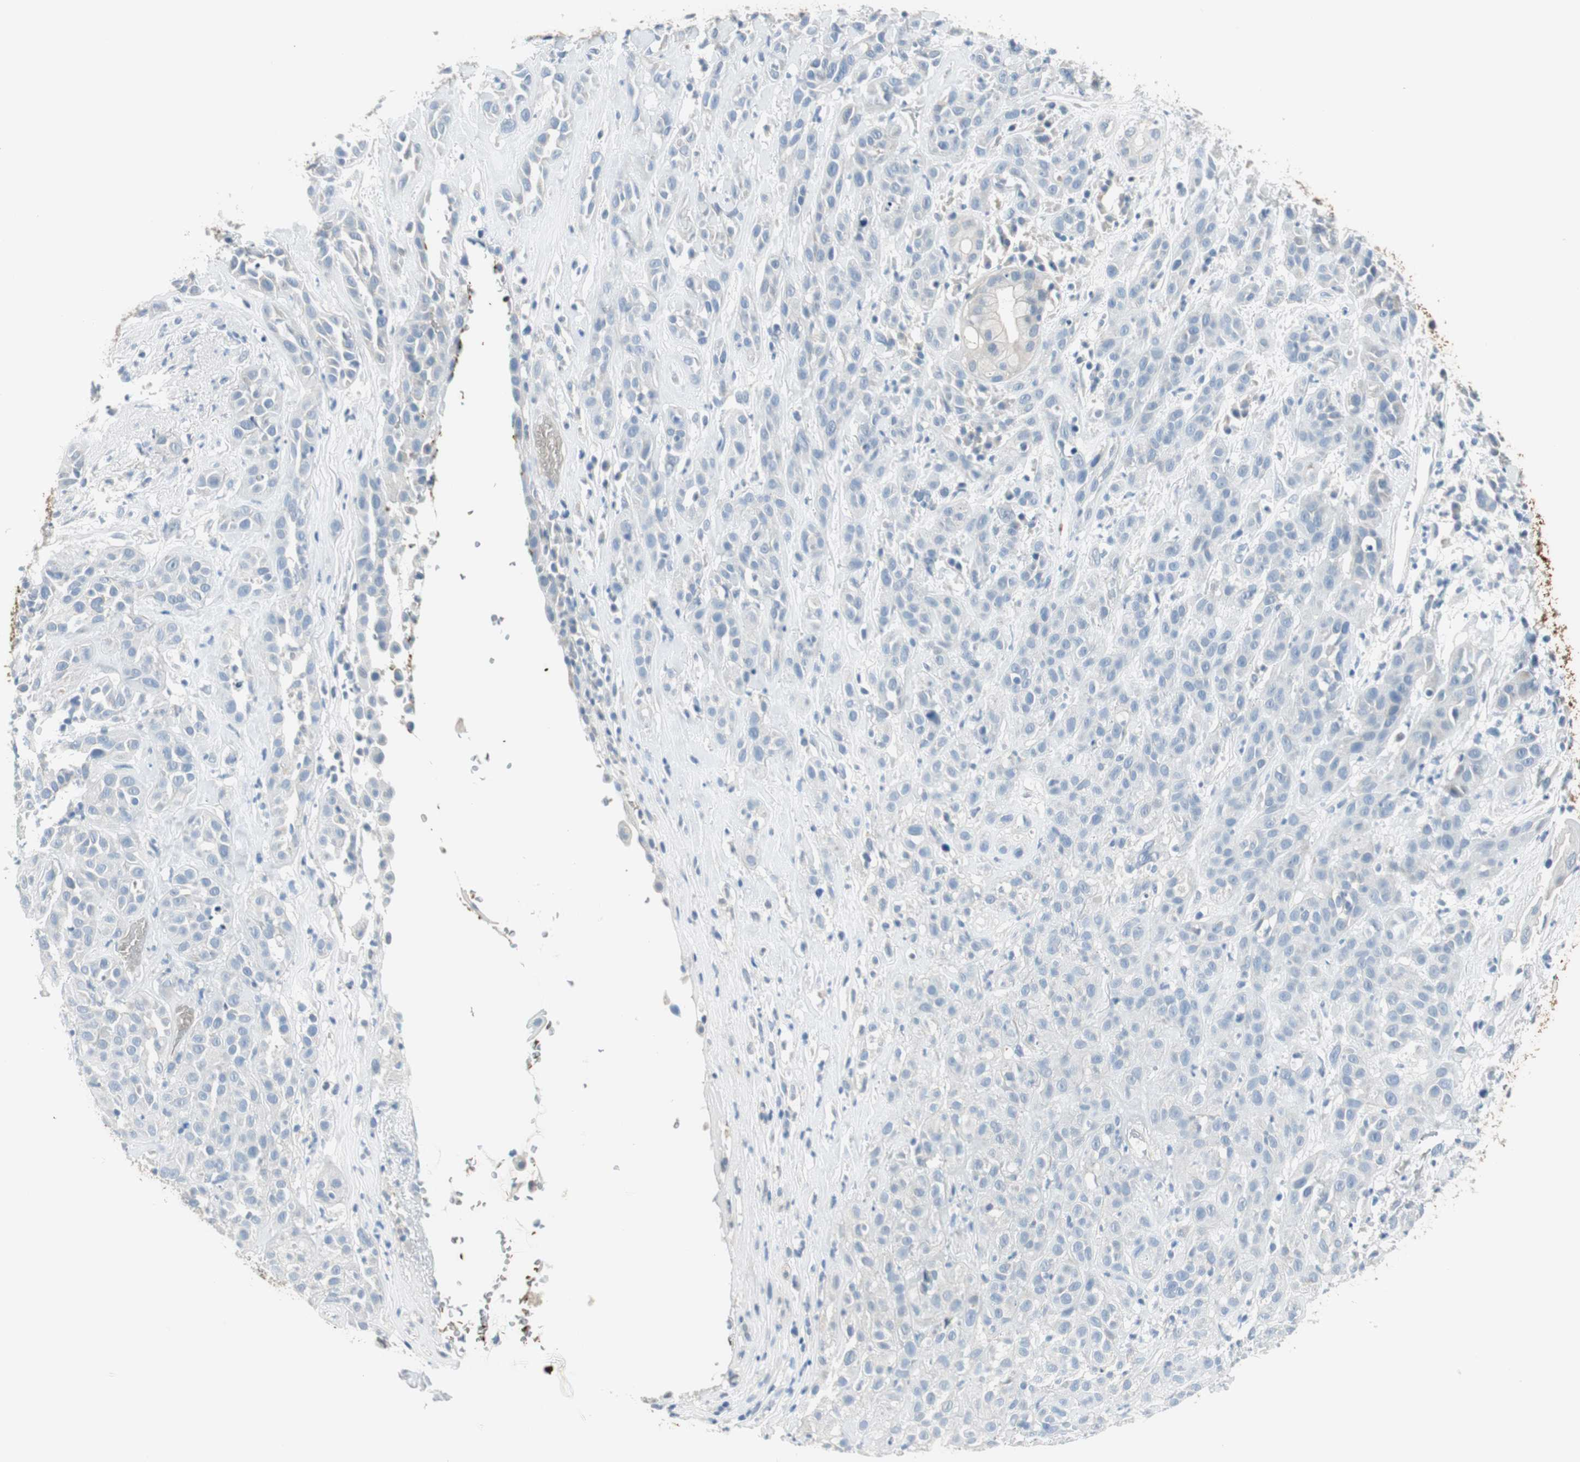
{"staining": {"intensity": "negative", "quantity": "none", "location": "none"}, "tissue": "head and neck cancer", "cell_type": "Tumor cells", "image_type": "cancer", "snomed": [{"axis": "morphology", "description": "Squamous cell carcinoma, NOS"}, {"axis": "topography", "description": "Head-Neck"}], "caption": "A high-resolution image shows immunohistochemistry (IHC) staining of head and neck cancer, which demonstrates no significant positivity in tumor cells.", "gene": "MSTO1", "patient": {"sex": "male", "age": 62}}